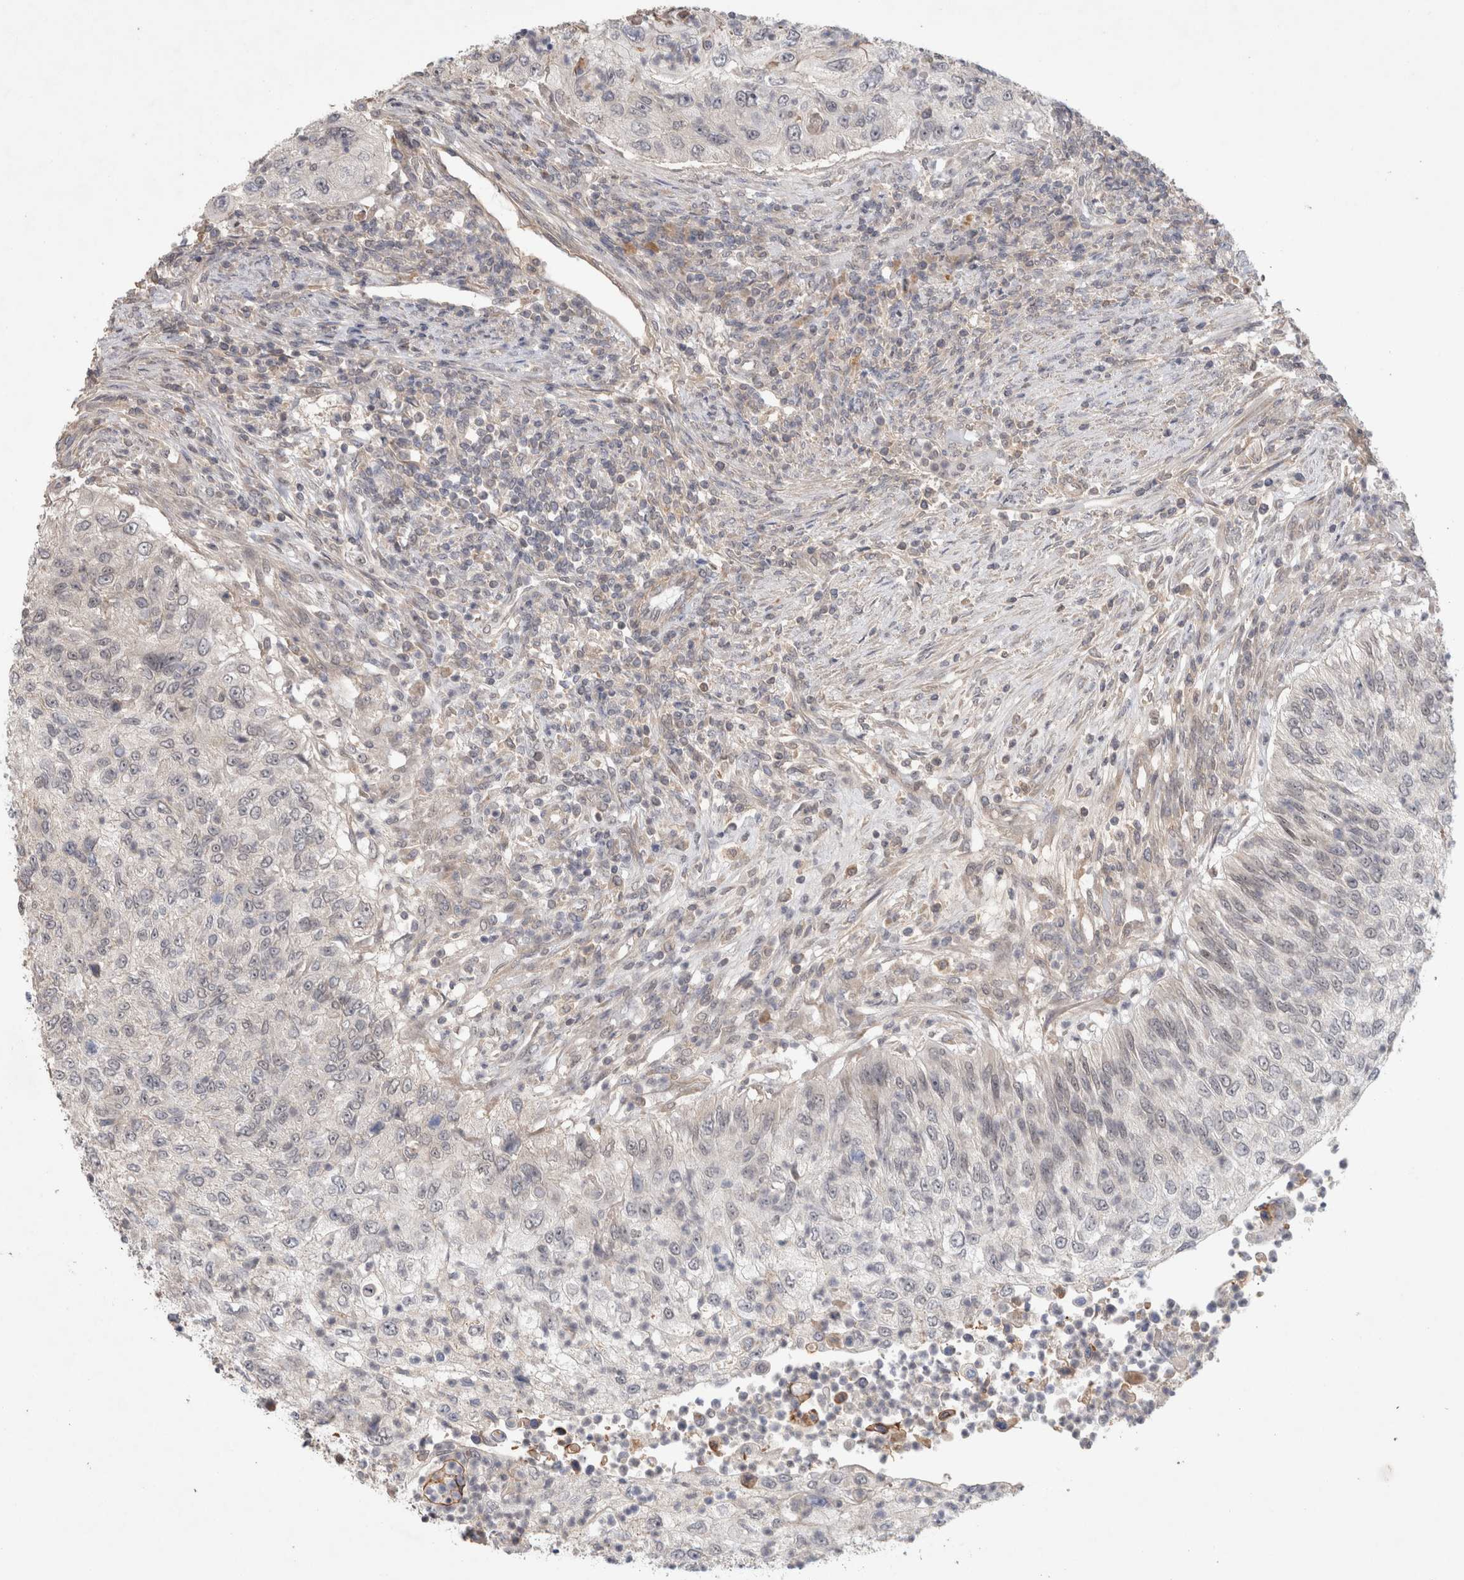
{"staining": {"intensity": "negative", "quantity": "none", "location": "none"}, "tissue": "urothelial cancer", "cell_type": "Tumor cells", "image_type": "cancer", "snomed": [{"axis": "morphology", "description": "Urothelial carcinoma, High grade"}, {"axis": "topography", "description": "Urinary bladder"}], "caption": "Photomicrograph shows no protein staining in tumor cells of high-grade urothelial carcinoma tissue.", "gene": "SYDE2", "patient": {"sex": "female", "age": 60}}